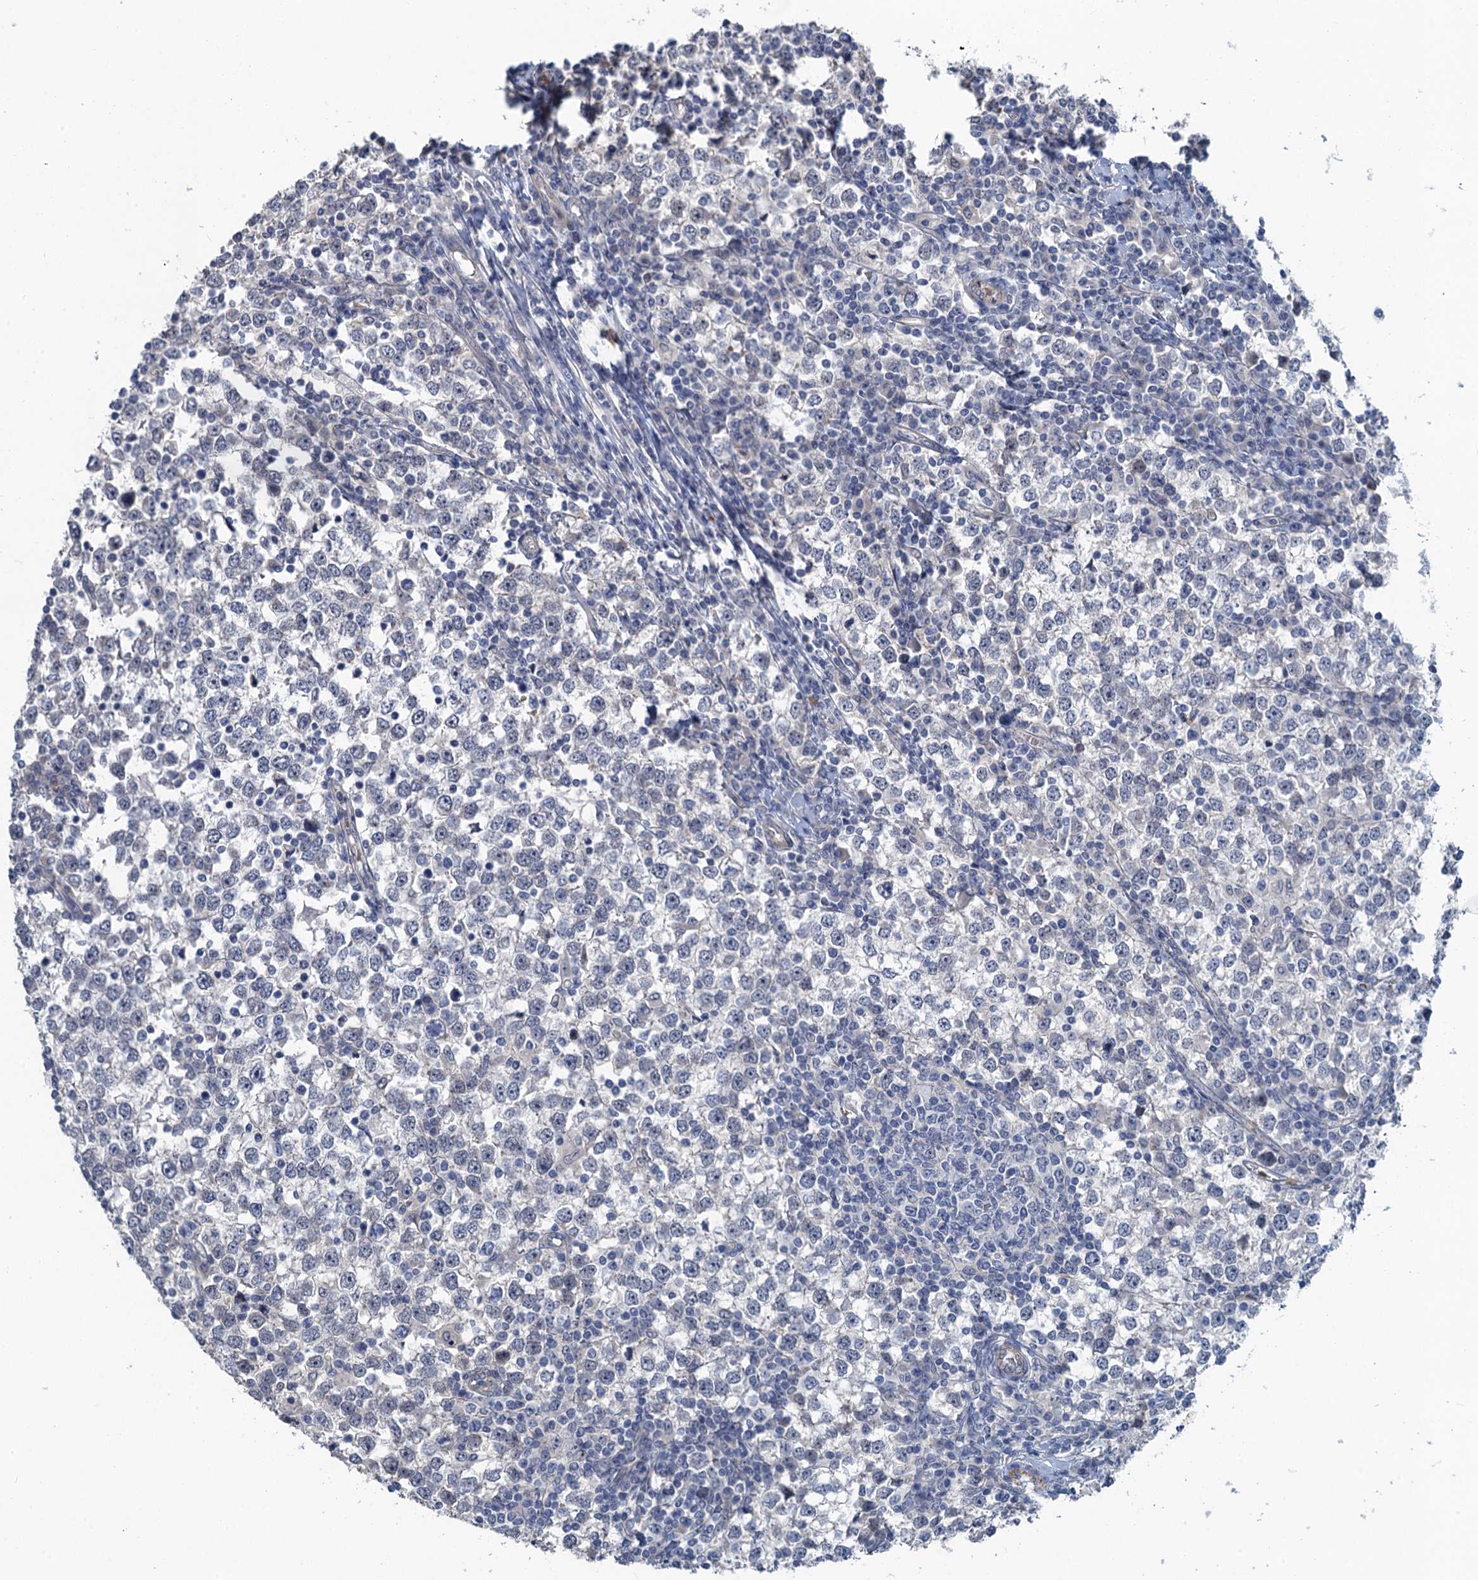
{"staining": {"intensity": "negative", "quantity": "none", "location": "none"}, "tissue": "testis cancer", "cell_type": "Tumor cells", "image_type": "cancer", "snomed": [{"axis": "morphology", "description": "Seminoma, NOS"}, {"axis": "topography", "description": "Testis"}], "caption": "IHC of testis cancer shows no staining in tumor cells.", "gene": "MYO16", "patient": {"sex": "male", "age": 65}}